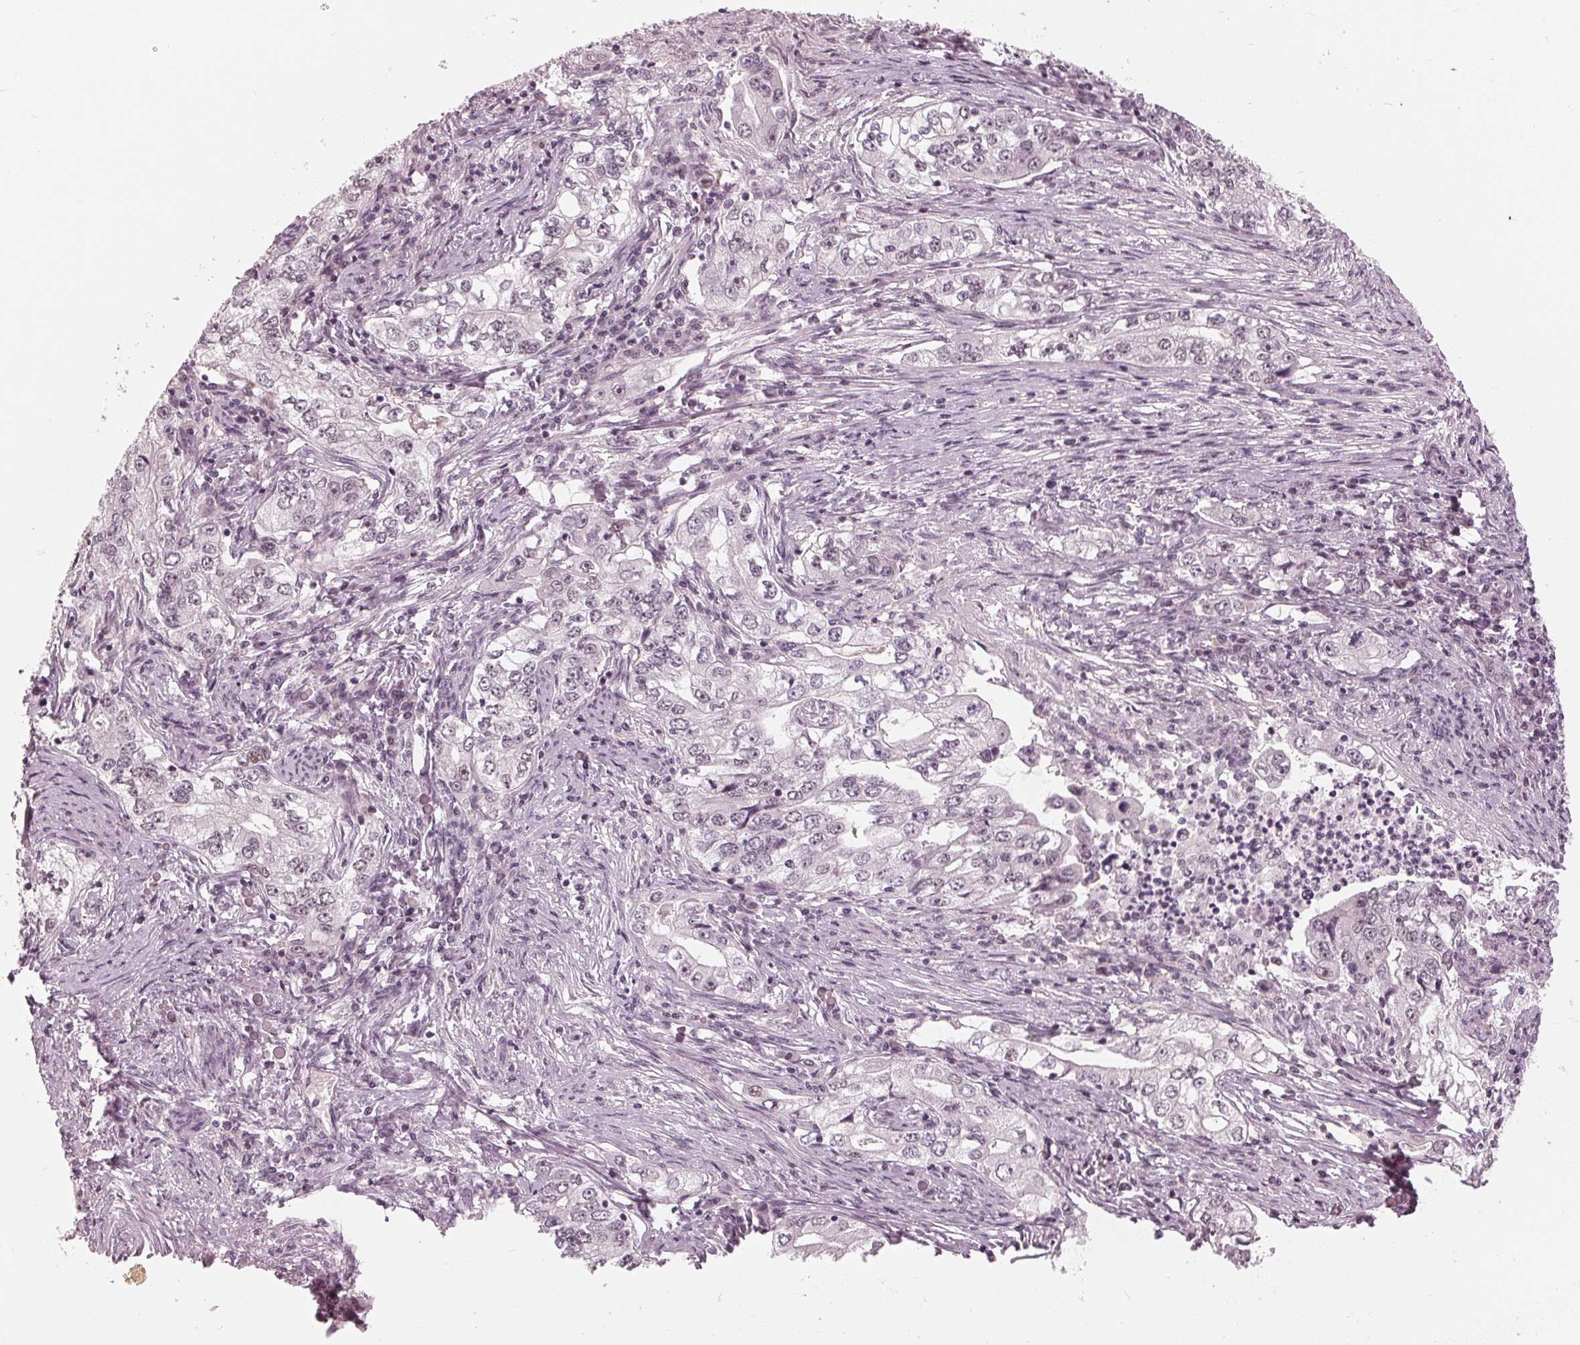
{"staining": {"intensity": "moderate", "quantity": "25%-75%", "location": "nuclear"}, "tissue": "stomach cancer", "cell_type": "Tumor cells", "image_type": "cancer", "snomed": [{"axis": "morphology", "description": "Adenocarcinoma, NOS"}, {"axis": "topography", "description": "Stomach, lower"}], "caption": "High-magnification brightfield microscopy of adenocarcinoma (stomach) stained with DAB (3,3'-diaminobenzidine) (brown) and counterstained with hematoxylin (blue). tumor cells exhibit moderate nuclear positivity is present in approximately25%-75% of cells.", "gene": "DNMT3L", "patient": {"sex": "female", "age": 72}}